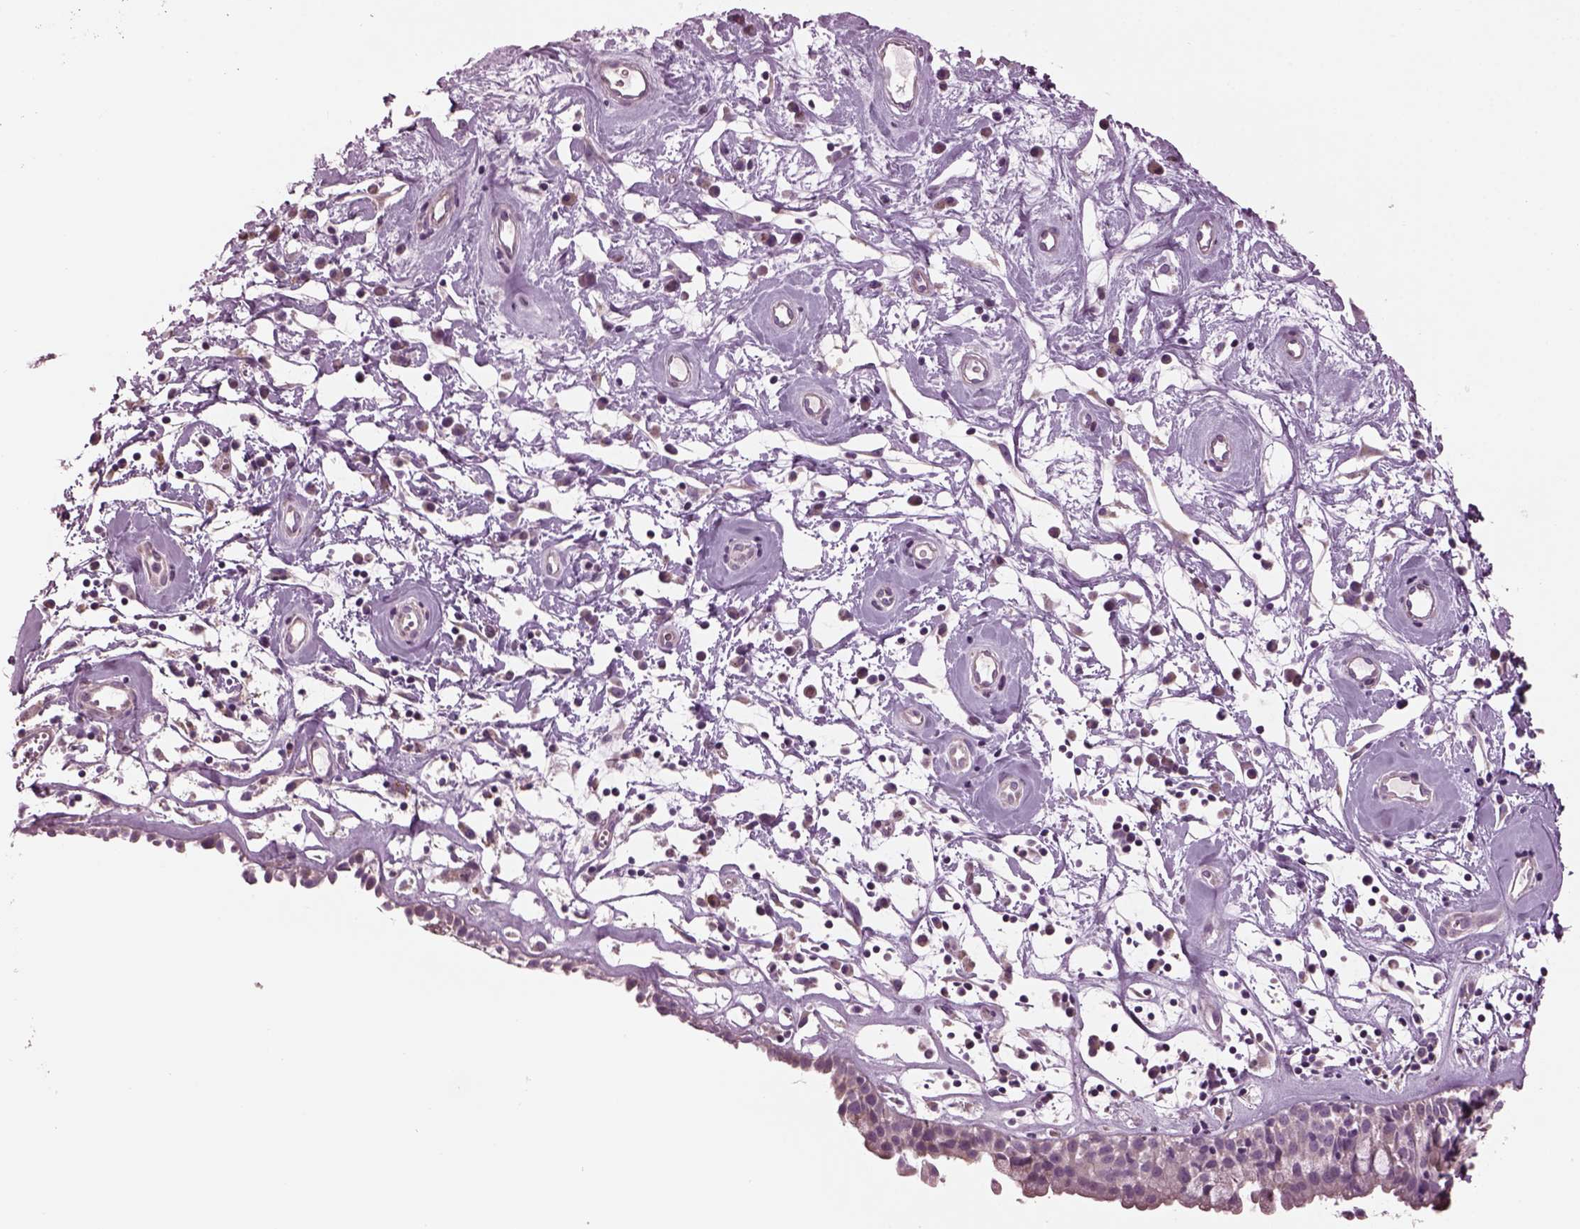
{"staining": {"intensity": "negative", "quantity": "none", "location": "none"}, "tissue": "nasopharynx", "cell_type": "Respiratory epithelial cells", "image_type": "normal", "snomed": [{"axis": "morphology", "description": "Normal tissue, NOS"}, {"axis": "topography", "description": "Nasopharynx"}], "caption": "A high-resolution micrograph shows immunohistochemistry staining of unremarkable nasopharynx, which exhibits no significant expression in respiratory epithelial cells.", "gene": "SPATA7", "patient": {"sex": "male", "age": 77}}